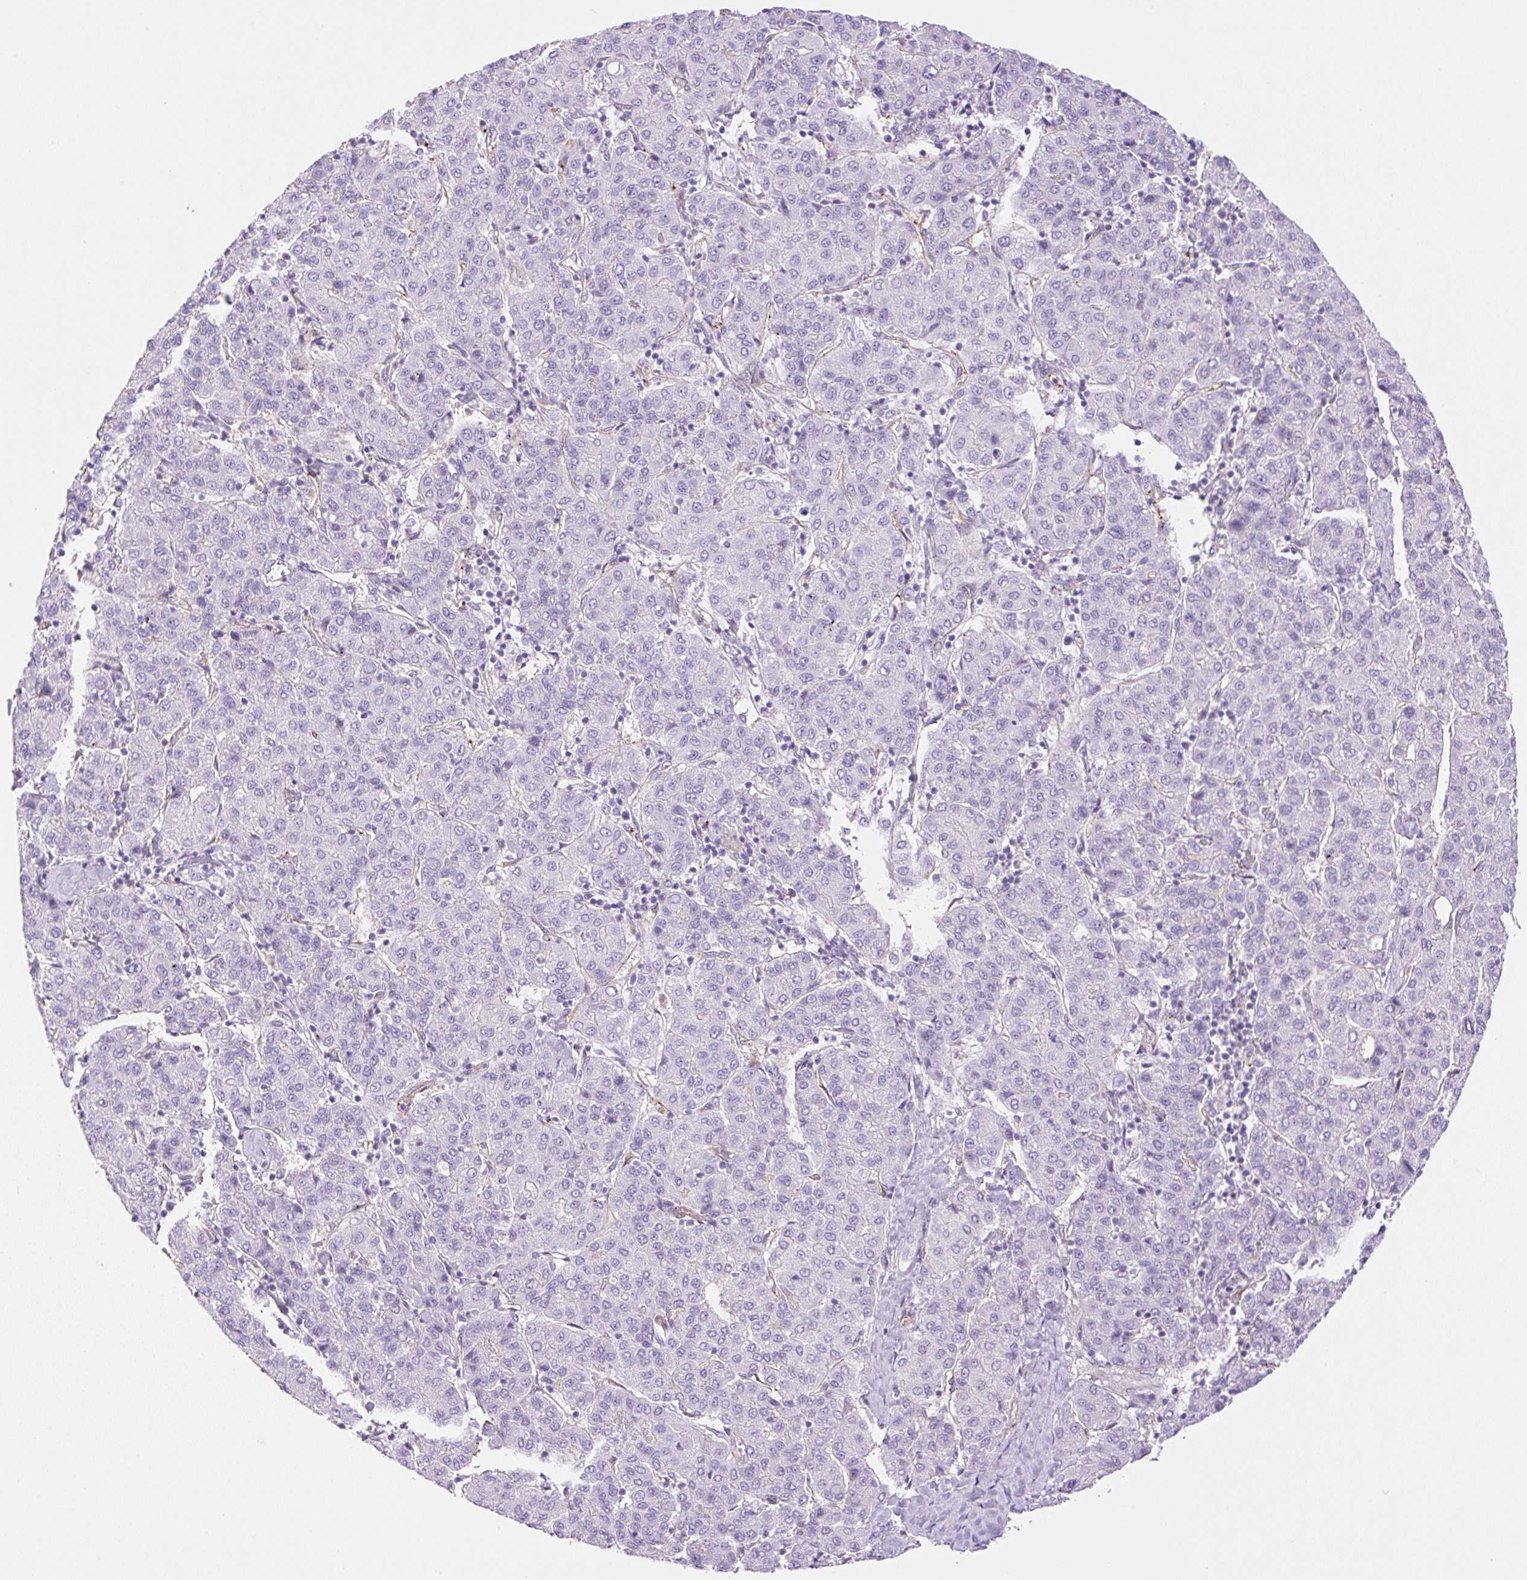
{"staining": {"intensity": "negative", "quantity": "none", "location": "none"}, "tissue": "liver cancer", "cell_type": "Tumor cells", "image_type": "cancer", "snomed": [{"axis": "morphology", "description": "Carcinoma, Hepatocellular, NOS"}, {"axis": "topography", "description": "Liver"}], "caption": "The histopathology image displays no staining of tumor cells in hepatocellular carcinoma (liver). The staining was performed using DAB (3,3'-diaminobenzidine) to visualize the protein expression in brown, while the nuclei were stained in blue with hematoxylin (Magnification: 20x).", "gene": "EHD3", "patient": {"sex": "male", "age": 65}}